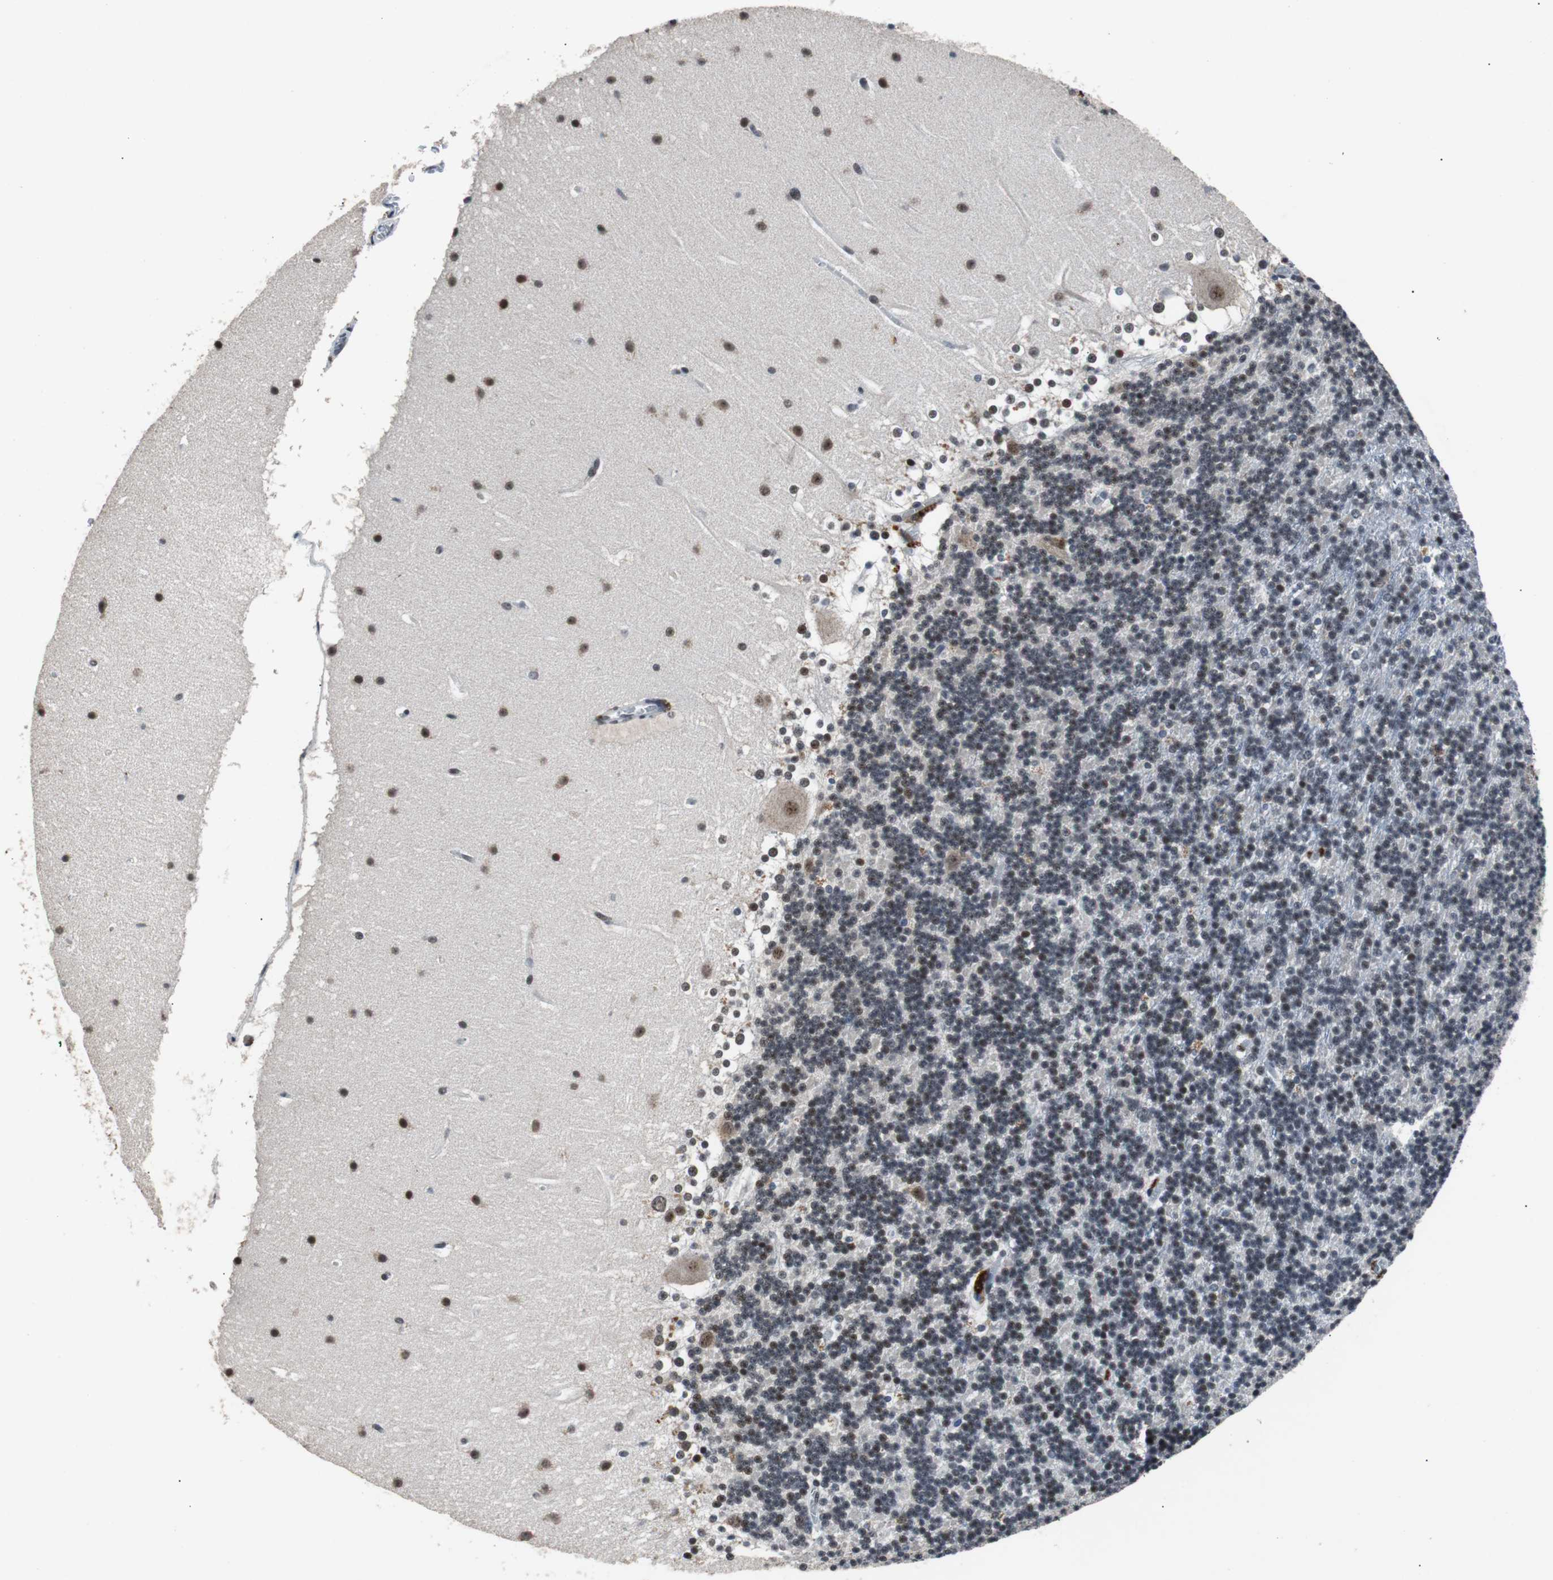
{"staining": {"intensity": "moderate", "quantity": "<25%", "location": "nuclear"}, "tissue": "cerebellum", "cell_type": "Cells in granular layer", "image_type": "normal", "snomed": [{"axis": "morphology", "description": "Normal tissue, NOS"}, {"axis": "topography", "description": "Cerebellum"}], "caption": "Immunohistochemical staining of unremarkable cerebellum displays moderate nuclear protein positivity in about <25% of cells in granular layer. The protein is stained brown, and the nuclei are stained in blue (DAB (3,3'-diaminobenzidine) IHC with brightfield microscopy, high magnification).", "gene": "USP28", "patient": {"sex": "female", "age": 19}}